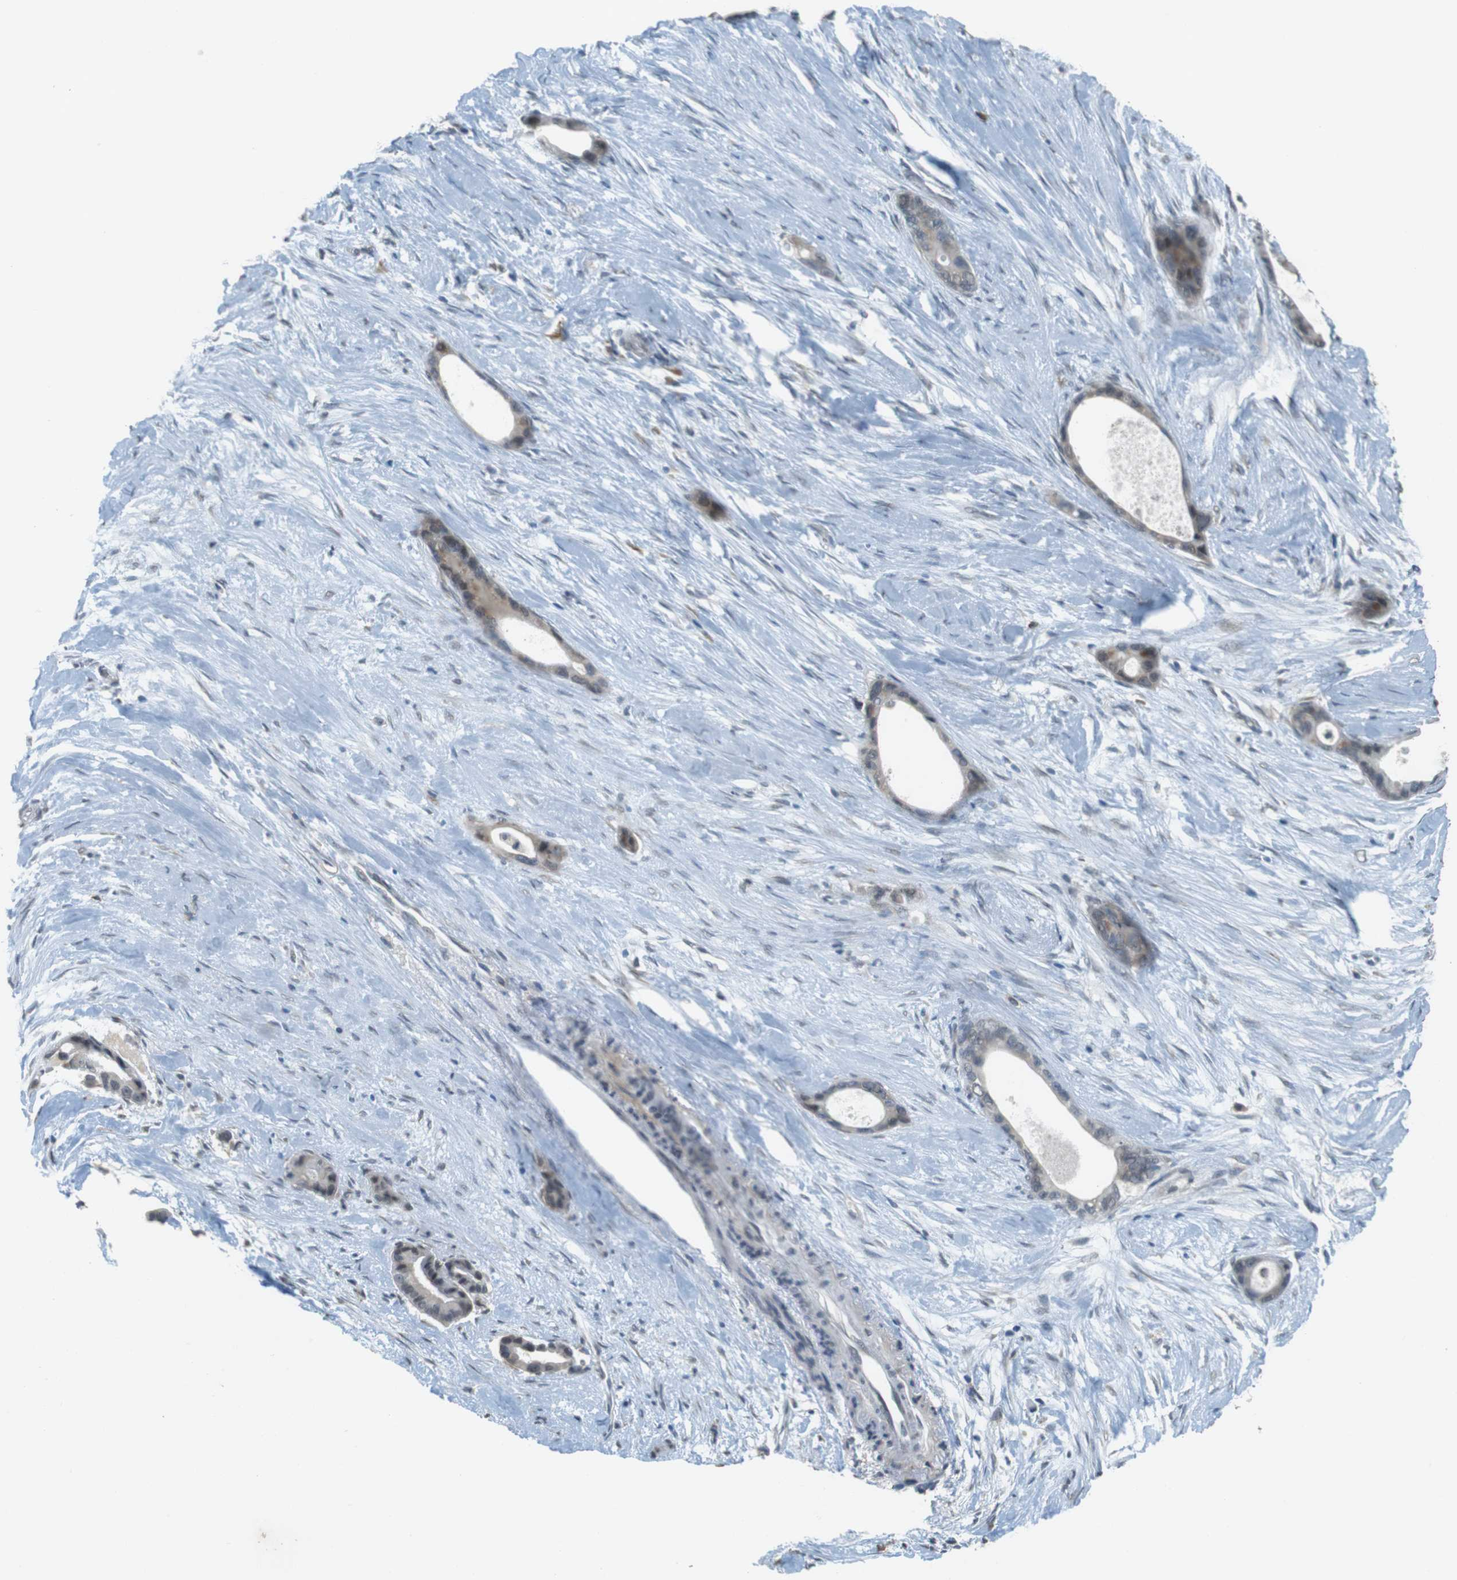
{"staining": {"intensity": "weak", "quantity": "25%-75%", "location": "cytoplasmic/membranous"}, "tissue": "liver cancer", "cell_type": "Tumor cells", "image_type": "cancer", "snomed": [{"axis": "morphology", "description": "Cholangiocarcinoma"}, {"axis": "topography", "description": "Liver"}], "caption": "Protein expression analysis of cholangiocarcinoma (liver) shows weak cytoplasmic/membranous staining in approximately 25%-75% of tumor cells. (DAB (3,3'-diaminobenzidine) IHC, brown staining for protein, blue staining for nuclei).", "gene": "FZD10", "patient": {"sex": "female", "age": 55}}